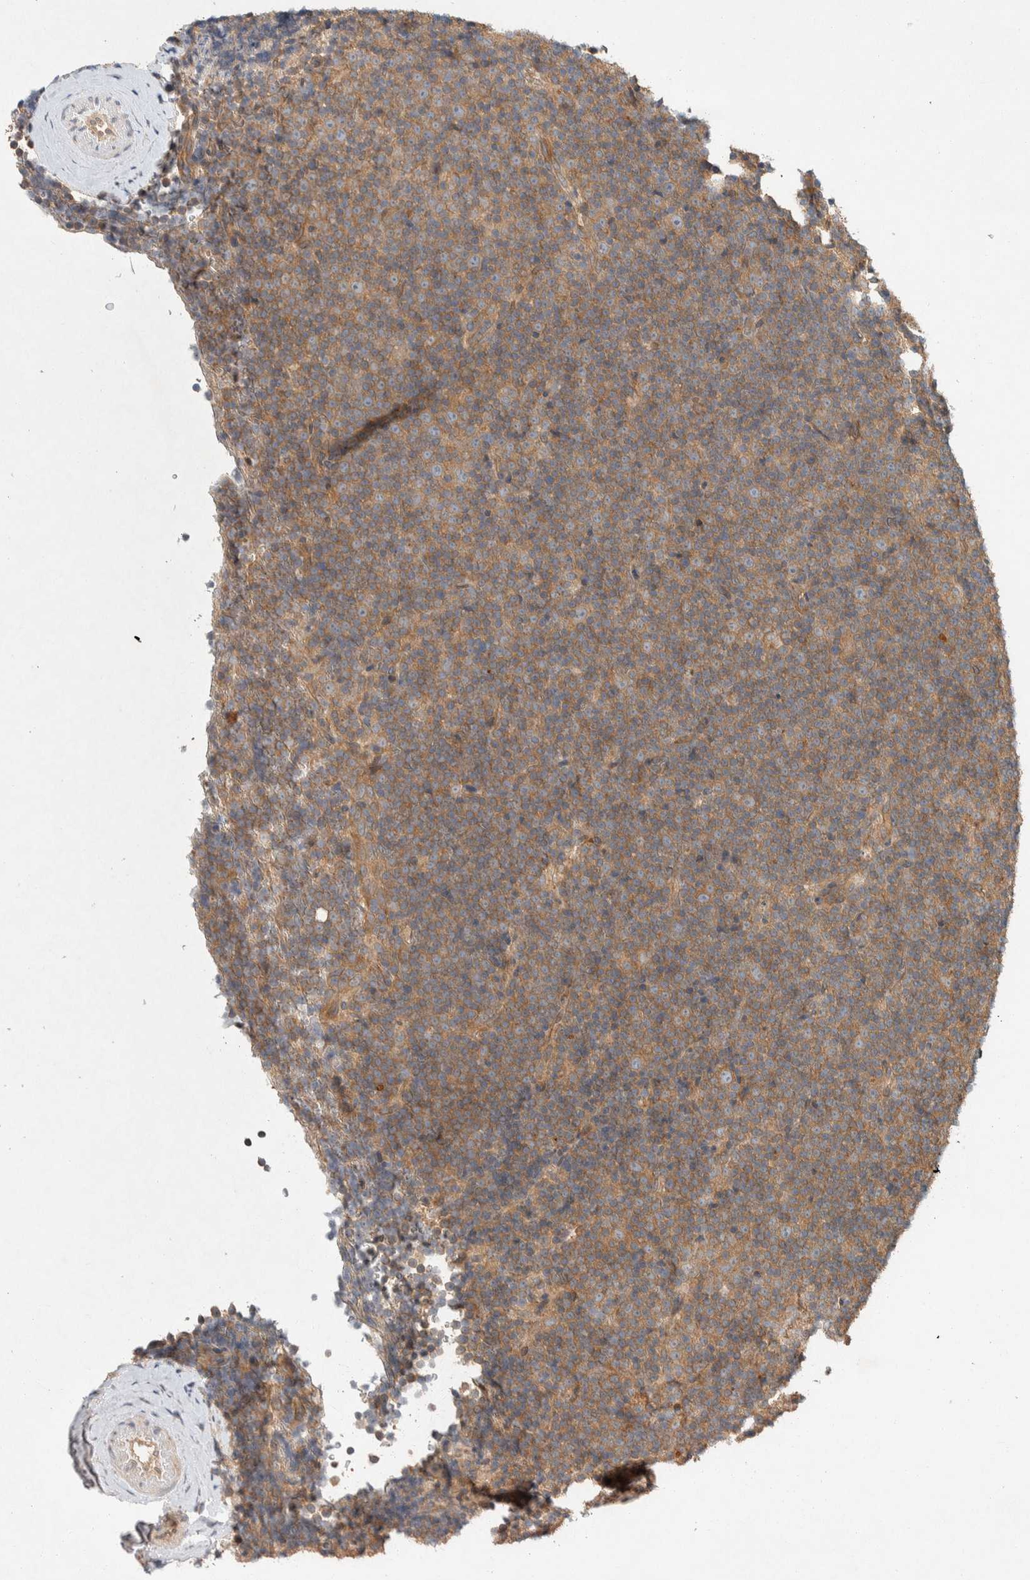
{"staining": {"intensity": "weak", "quantity": ">75%", "location": "cytoplasmic/membranous"}, "tissue": "lymphoma", "cell_type": "Tumor cells", "image_type": "cancer", "snomed": [{"axis": "morphology", "description": "Malignant lymphoma, non-Hodgkin's type, Low grade"}, {"axis": "topography", "description": "Lymph node"}], "caption": "Immunohistochemistry (IHC) staining of malignant lymphoma, non-Hodgkin's type (low-grade), which reveals low levels of weak cytoplasmic/membranous expression in about >75% of tumor cells indicating weak cytoplasmic/membranous protein positivity. The staining was performed using DAB (brown) for protein detection and nuclei were counterstained in hematoxylin (blue).", "gene": "PXK", "patient": {"sex": "female", "age": 67}}